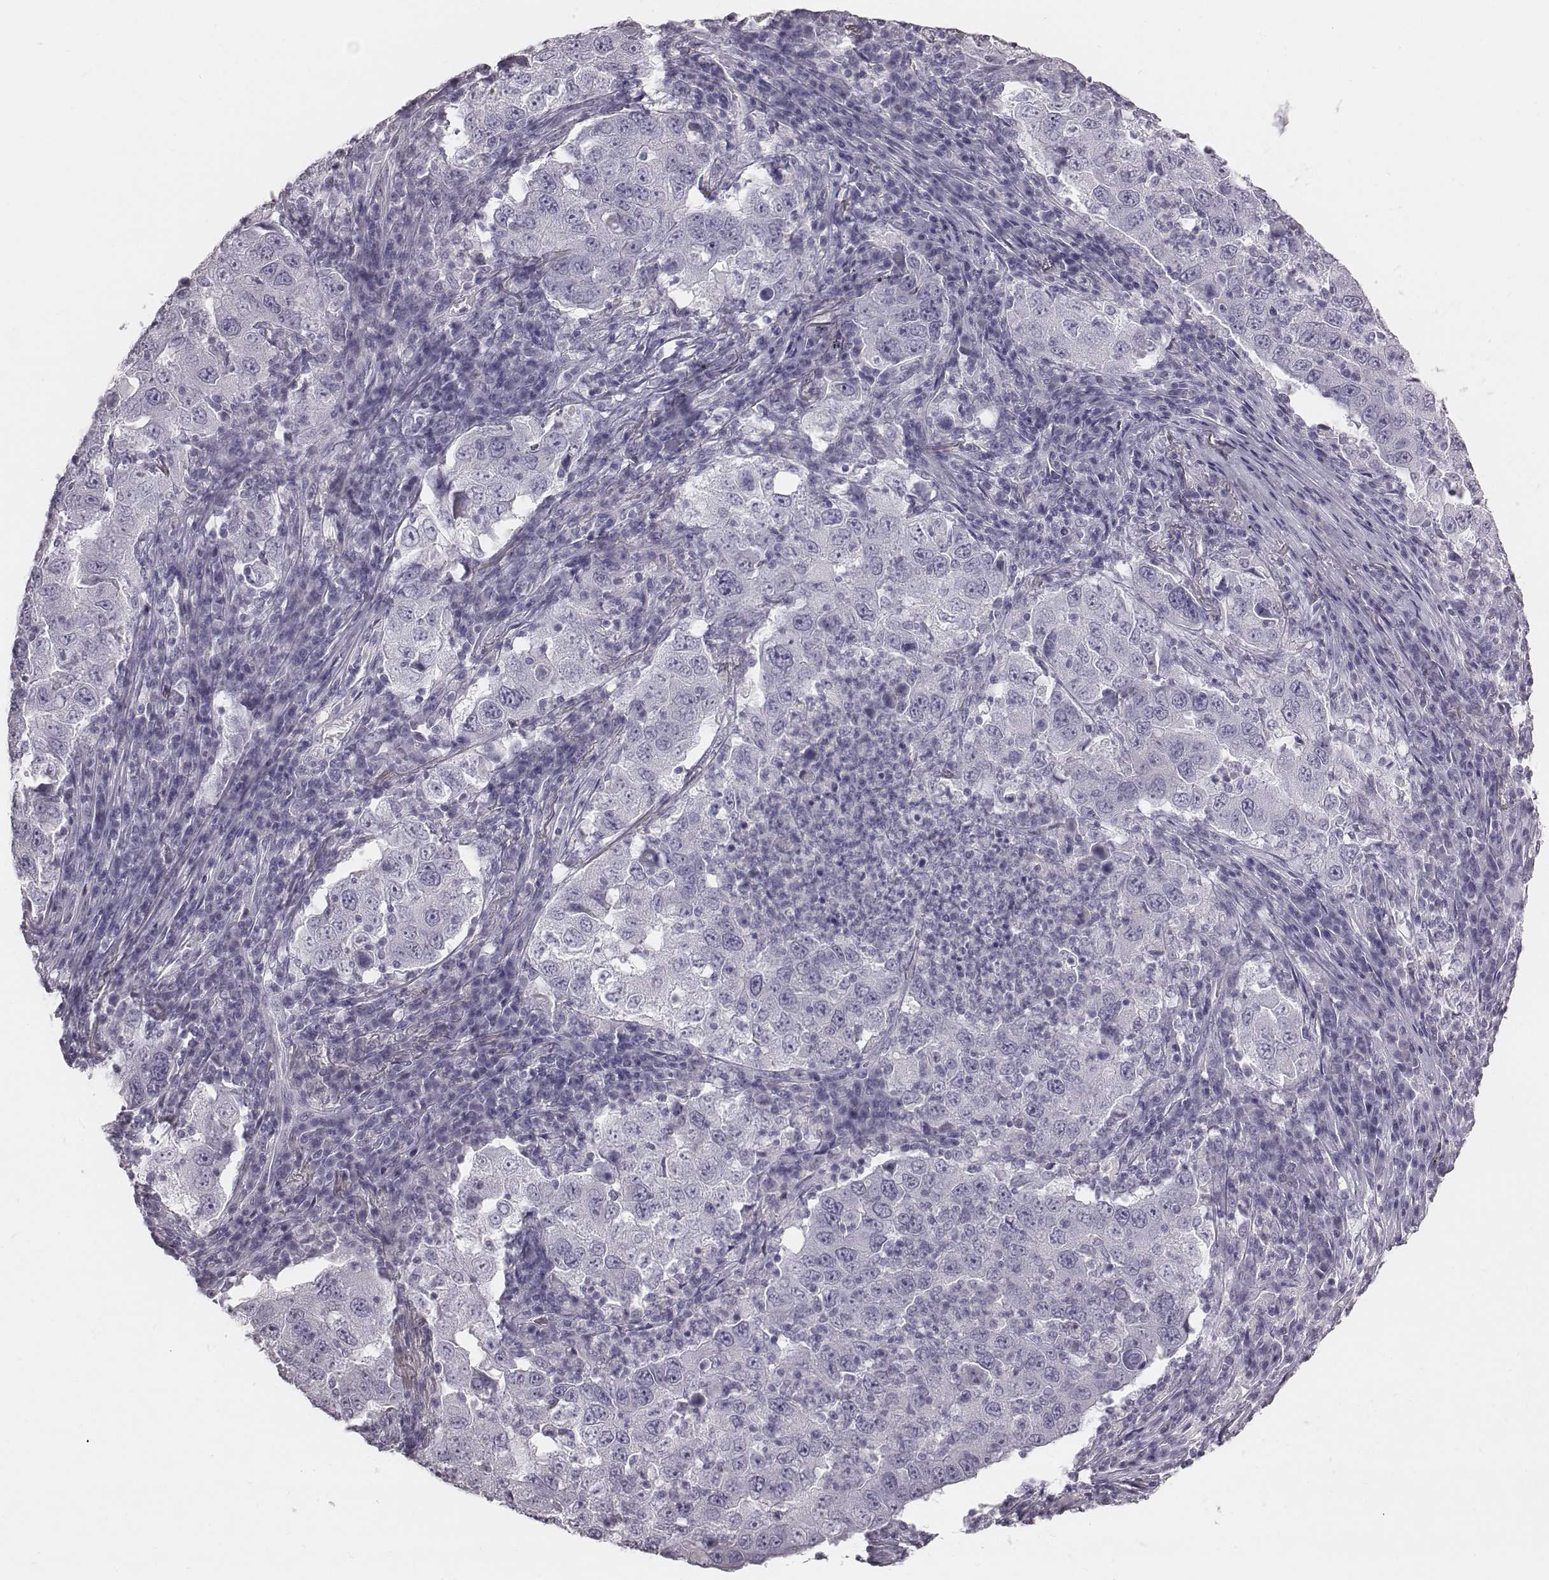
{"staining": {"intensity": "negative", "quantity": "none", "location": "none"}, "tissue": "lung cancer", "cell_type": "Tumor cells", "image_type": "cancer", "snomed": [{"axis": "morphology", "description": "Adenocarcinoma, NOS"}, {"axis": "topography", "description": "Lung"}], "caption": "IHC histopathology image of neoplastic tissue: lung cancer stained with DAB (3,3'-diaminobenzidine) displays no significant protein staining in tumor cells.", "gene": "C6orf58", "patient": {"sex": "male", "age": 73}}